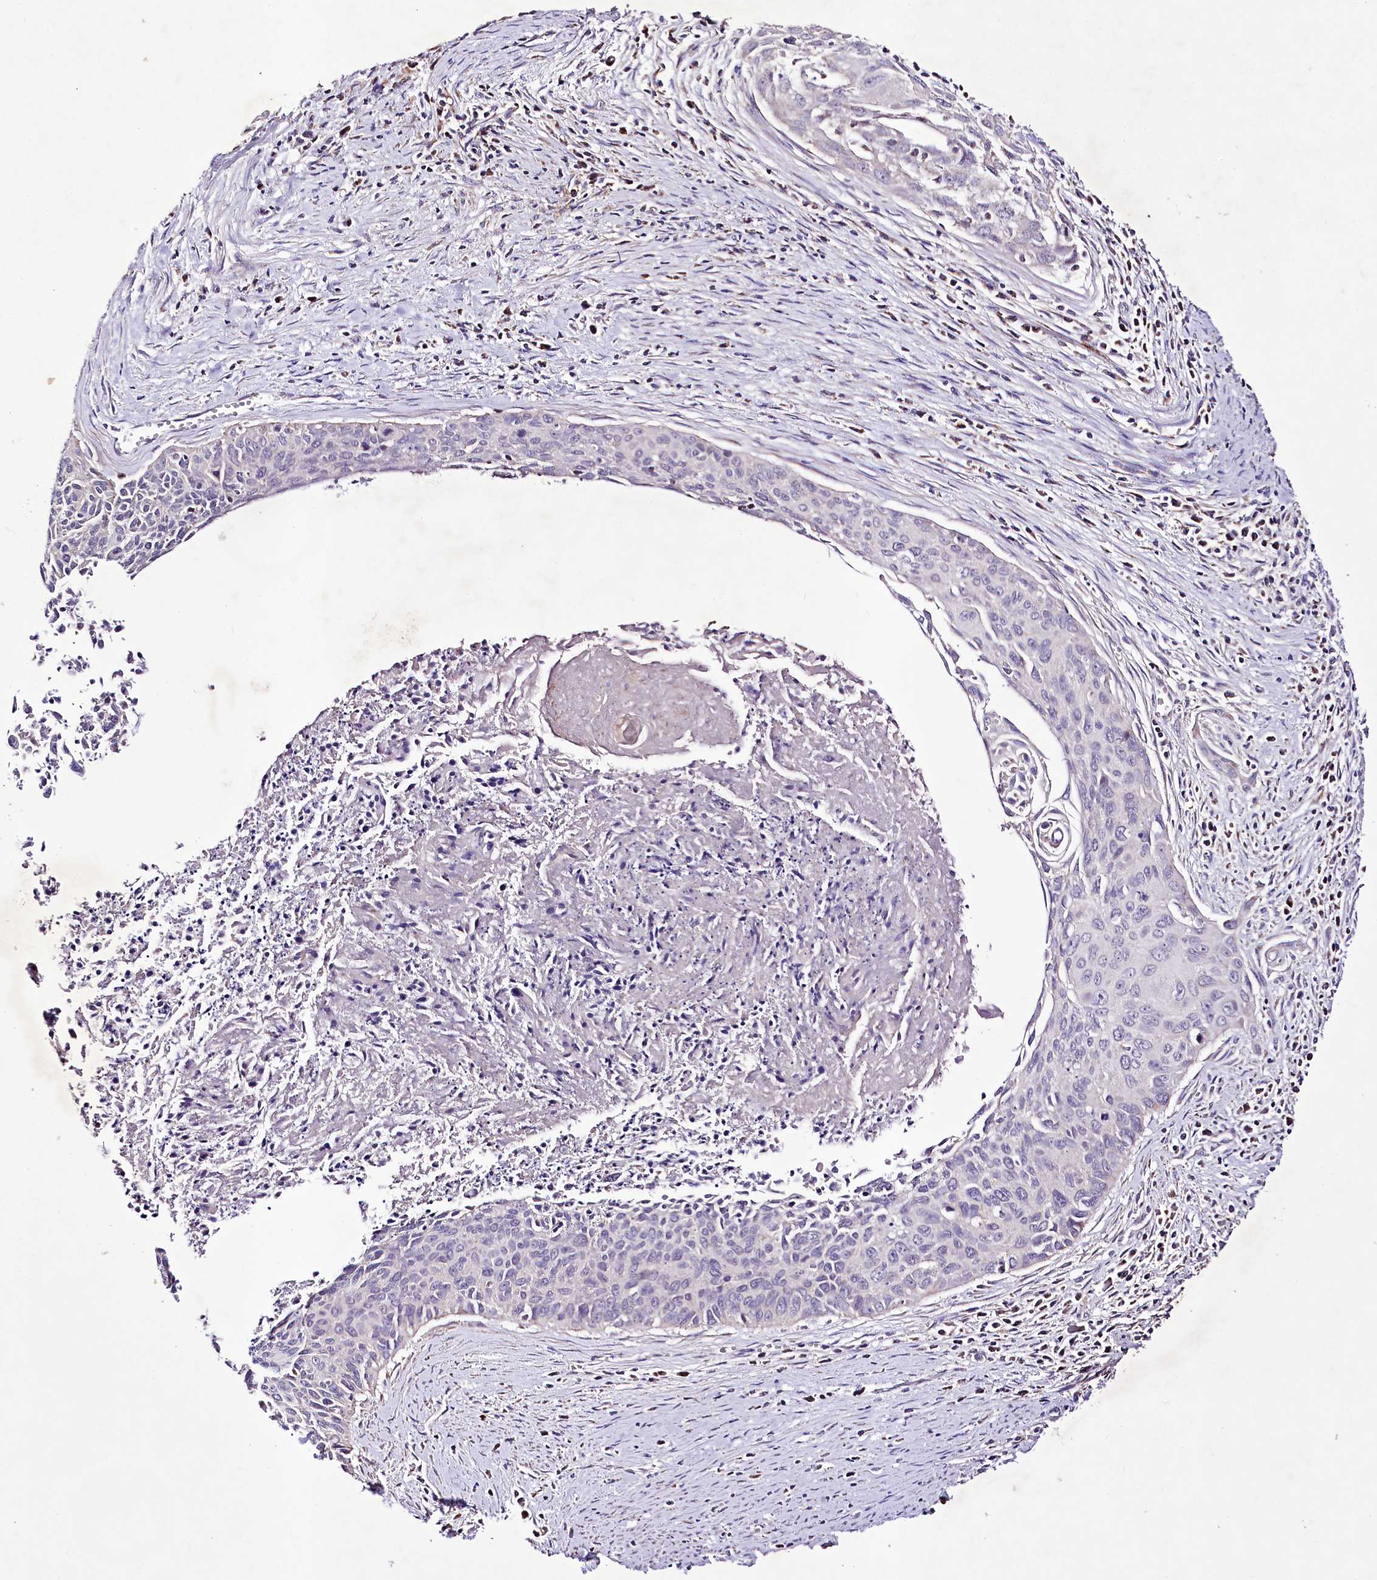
{"staining": {"intensity": "negative", "quantity": "none", "location": "none"}, "tissue": "cervical cancer", "cell_type": "Tumor cells", "image_type": "cancer", "snomed": [{"axis": "morphology", "description": "Squamous cell carcinoma, NOS"}, {"axis": "topography", "description": "Cervix"}], "caption": "A photomicrograph of cervical cancer (squamous cell carcinoma) stained for a protein displays no brown staining in tumor cells.", "gene": "ATE1", "patient": {"sex": "female", "age": 55}}